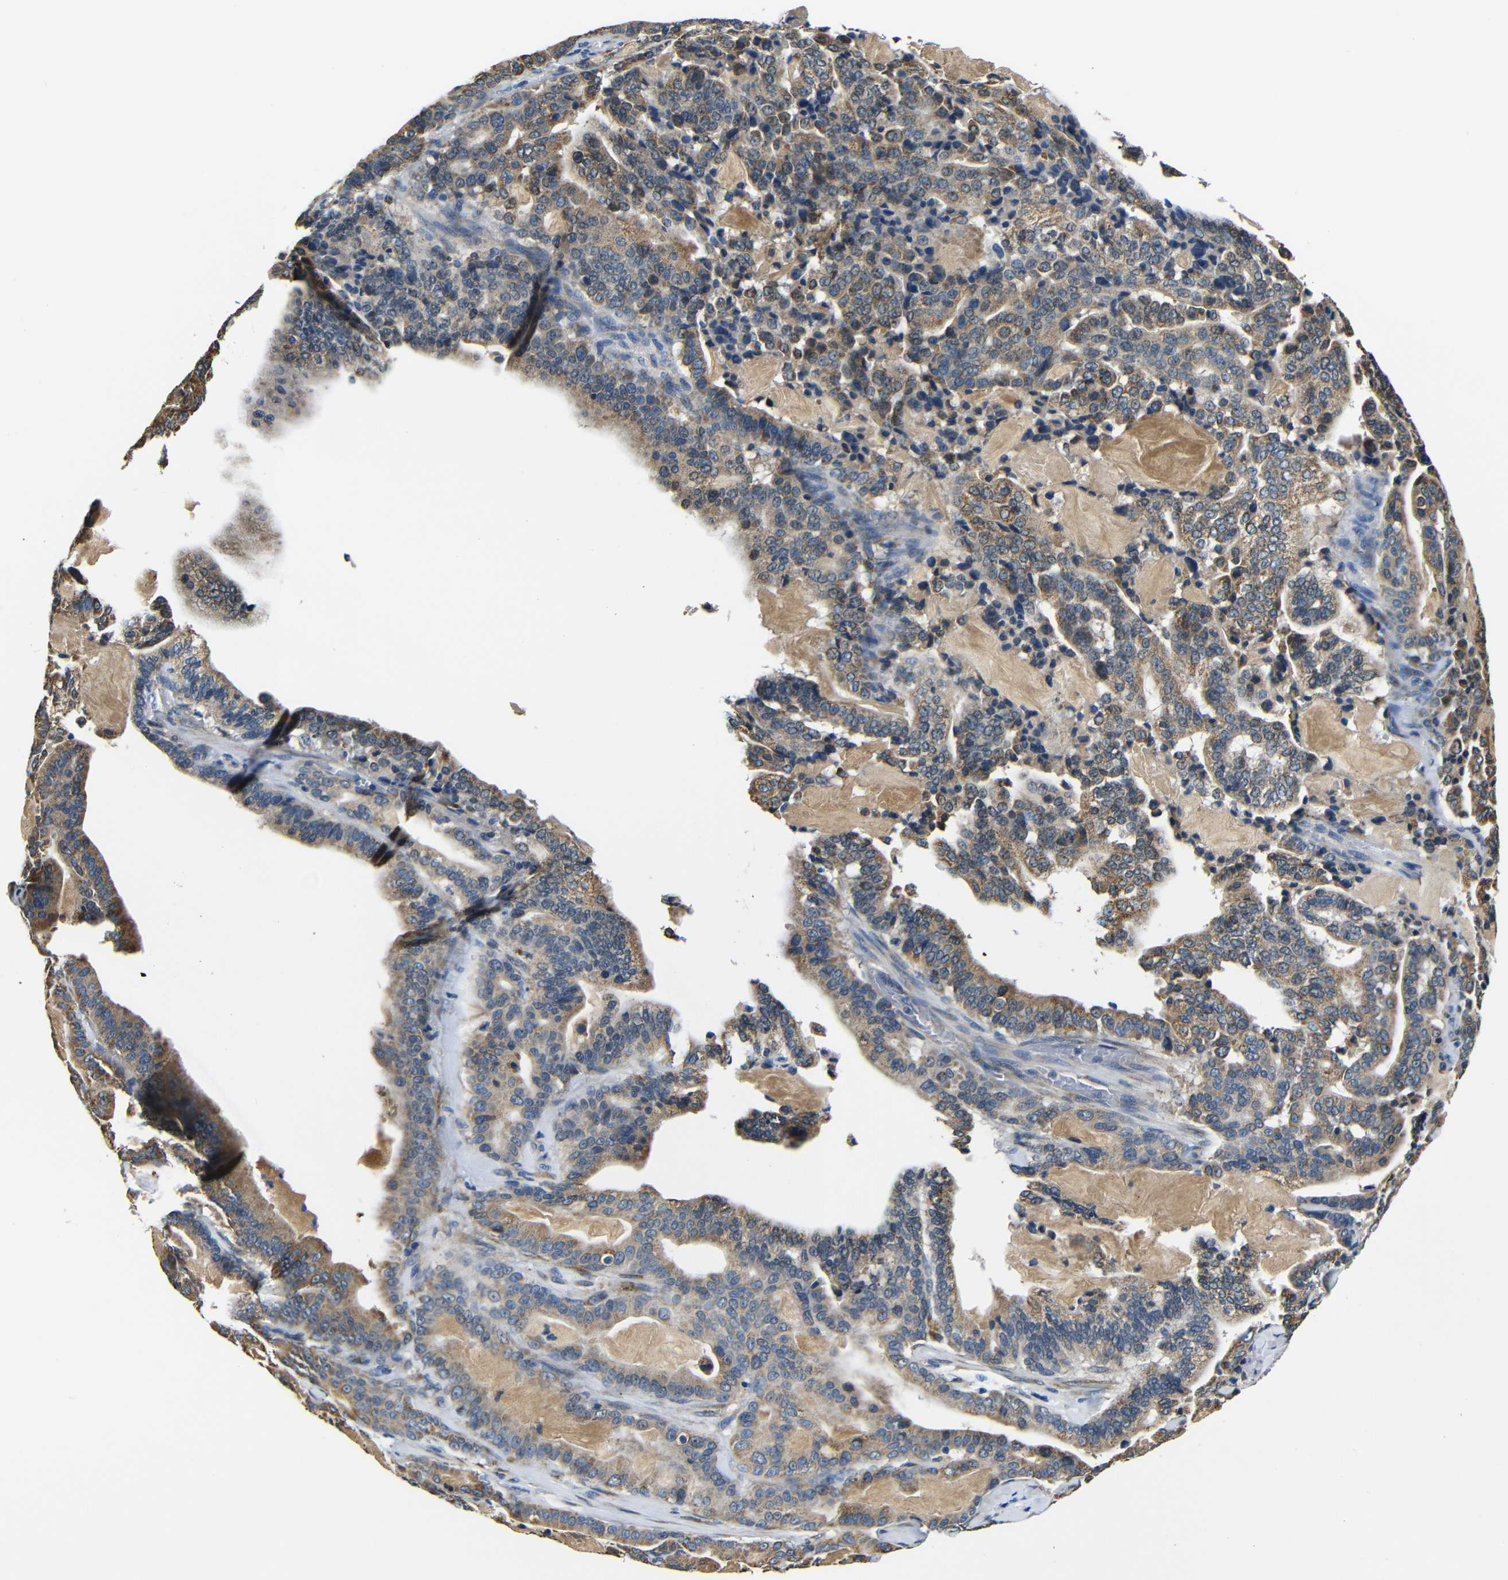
{"staining": {"intensity": "moderate", "quantity": ">75%", "location": "cytoplasmic/membranous"}, "tissue": "pancreatic cancer", "cell_type": "Tumor cells", "image_type": "cancer", "snomed": [{"axis": "morphology", "description": "Adenocarcinoma, NOS"}, {"axis": "topography", "description": "Pancreas"}], "caption": "Pancreatic cancer stained with immunohistochemistry shows moderate cytoplasmic/membranous staining in about >75% of tumor cells.", "gene": "FKBP14", "patient": {"sex": "male", "age": 63}}